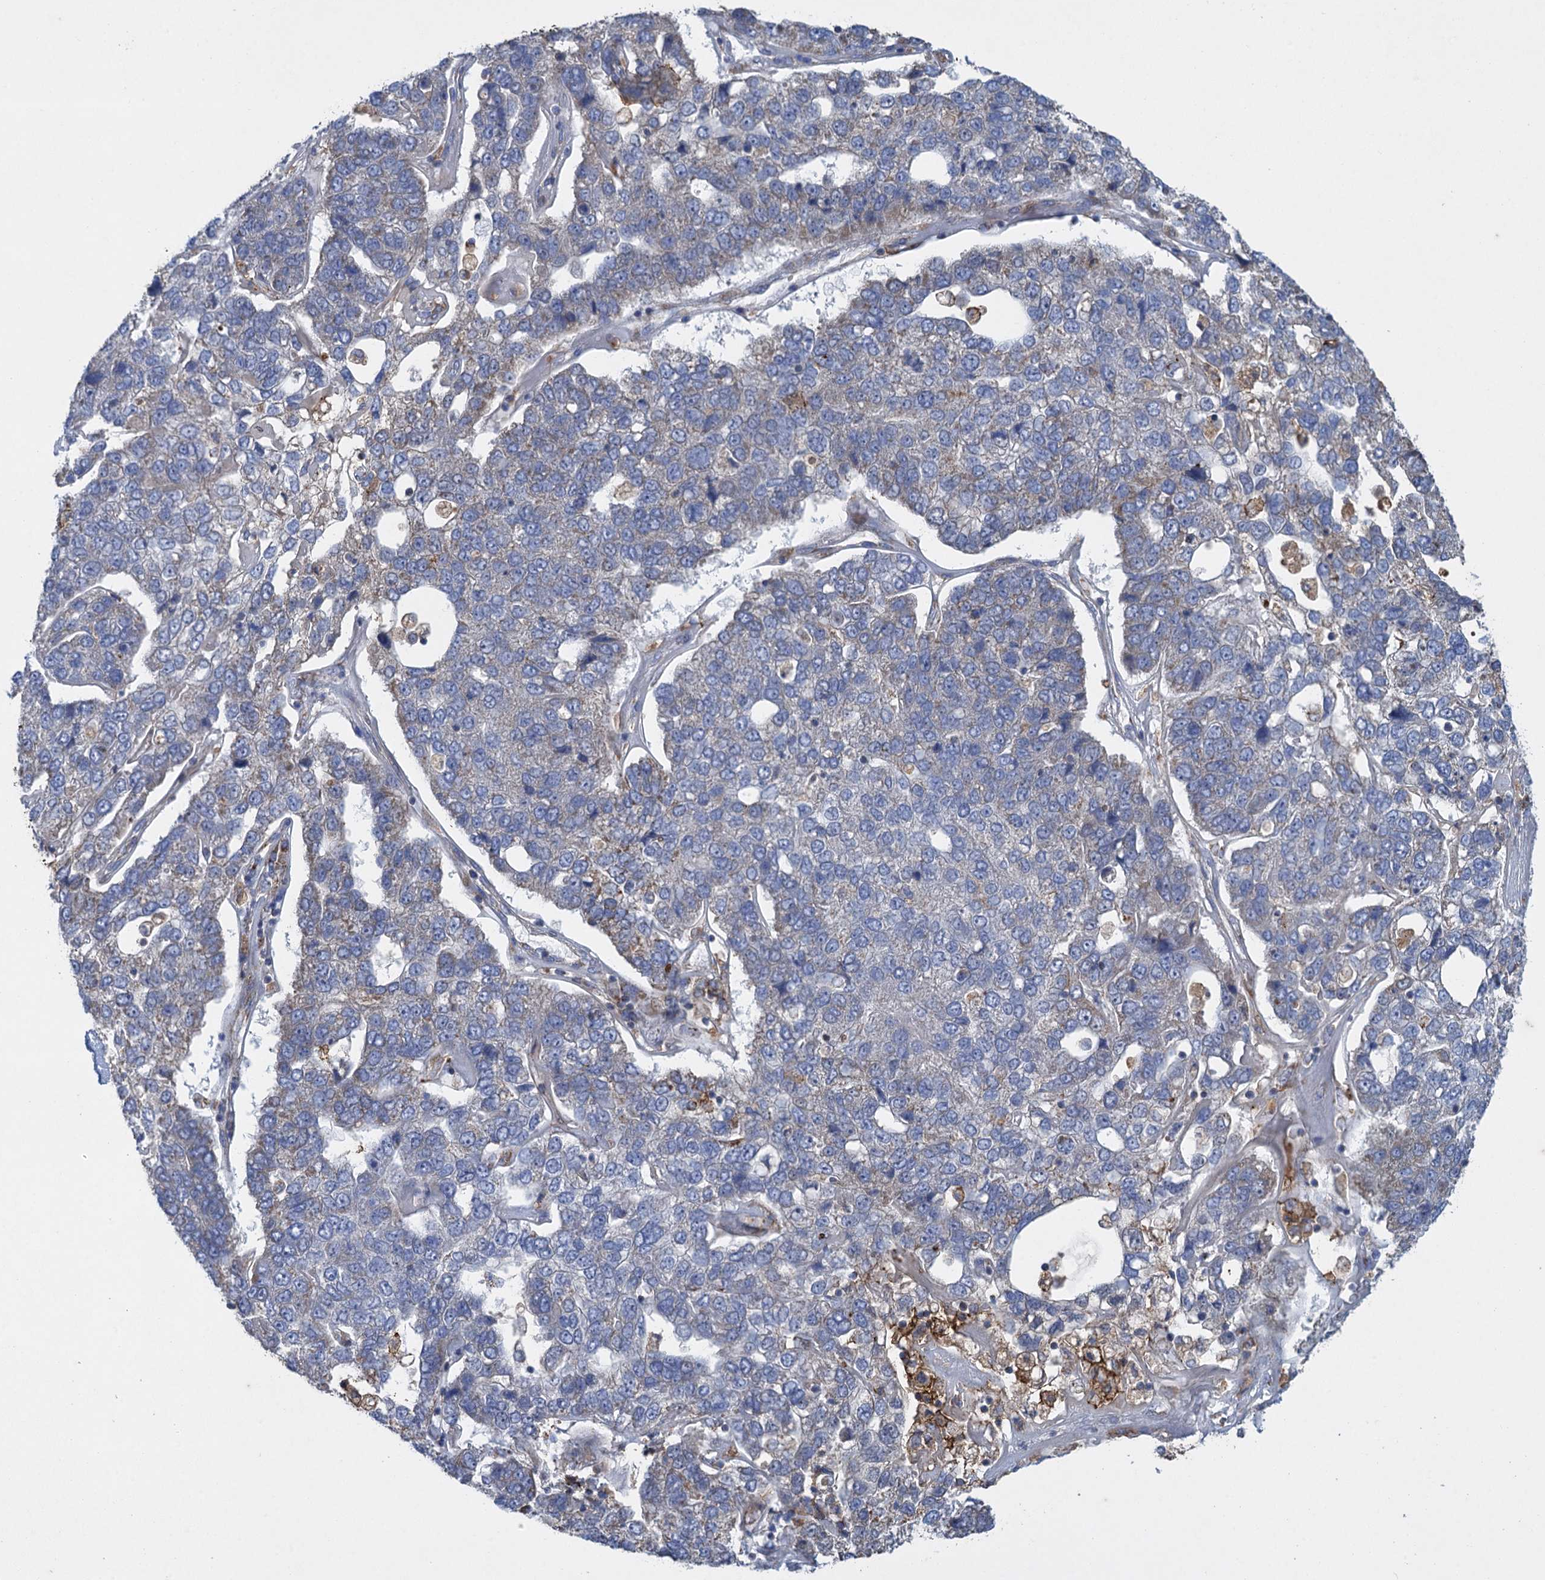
{"staining": {"intensity": "negative", "quantity": "none", "location": "none"}, "tissue": "pancreatic cancer", "cell_type": "Tumor cells", "image_type": "cancer", "snomed": [{"axis": "morphology", "description": "Adenocarcinoma, NOS"}, {"axis": "topography", "description": "Pancreas"}], "caption": "Immunohistochemistry (IHC) histopathology image of human adenocarcinoma (pancreatic) stained for a protein (brown), which demonstrates no staining in tumor cells. The staining is performed using DAB brown chromogen with nuclei counter-stained in using hematoxylin.", "gene": "TXNDC11", "patient": {"sex": "female", "age": 61}}